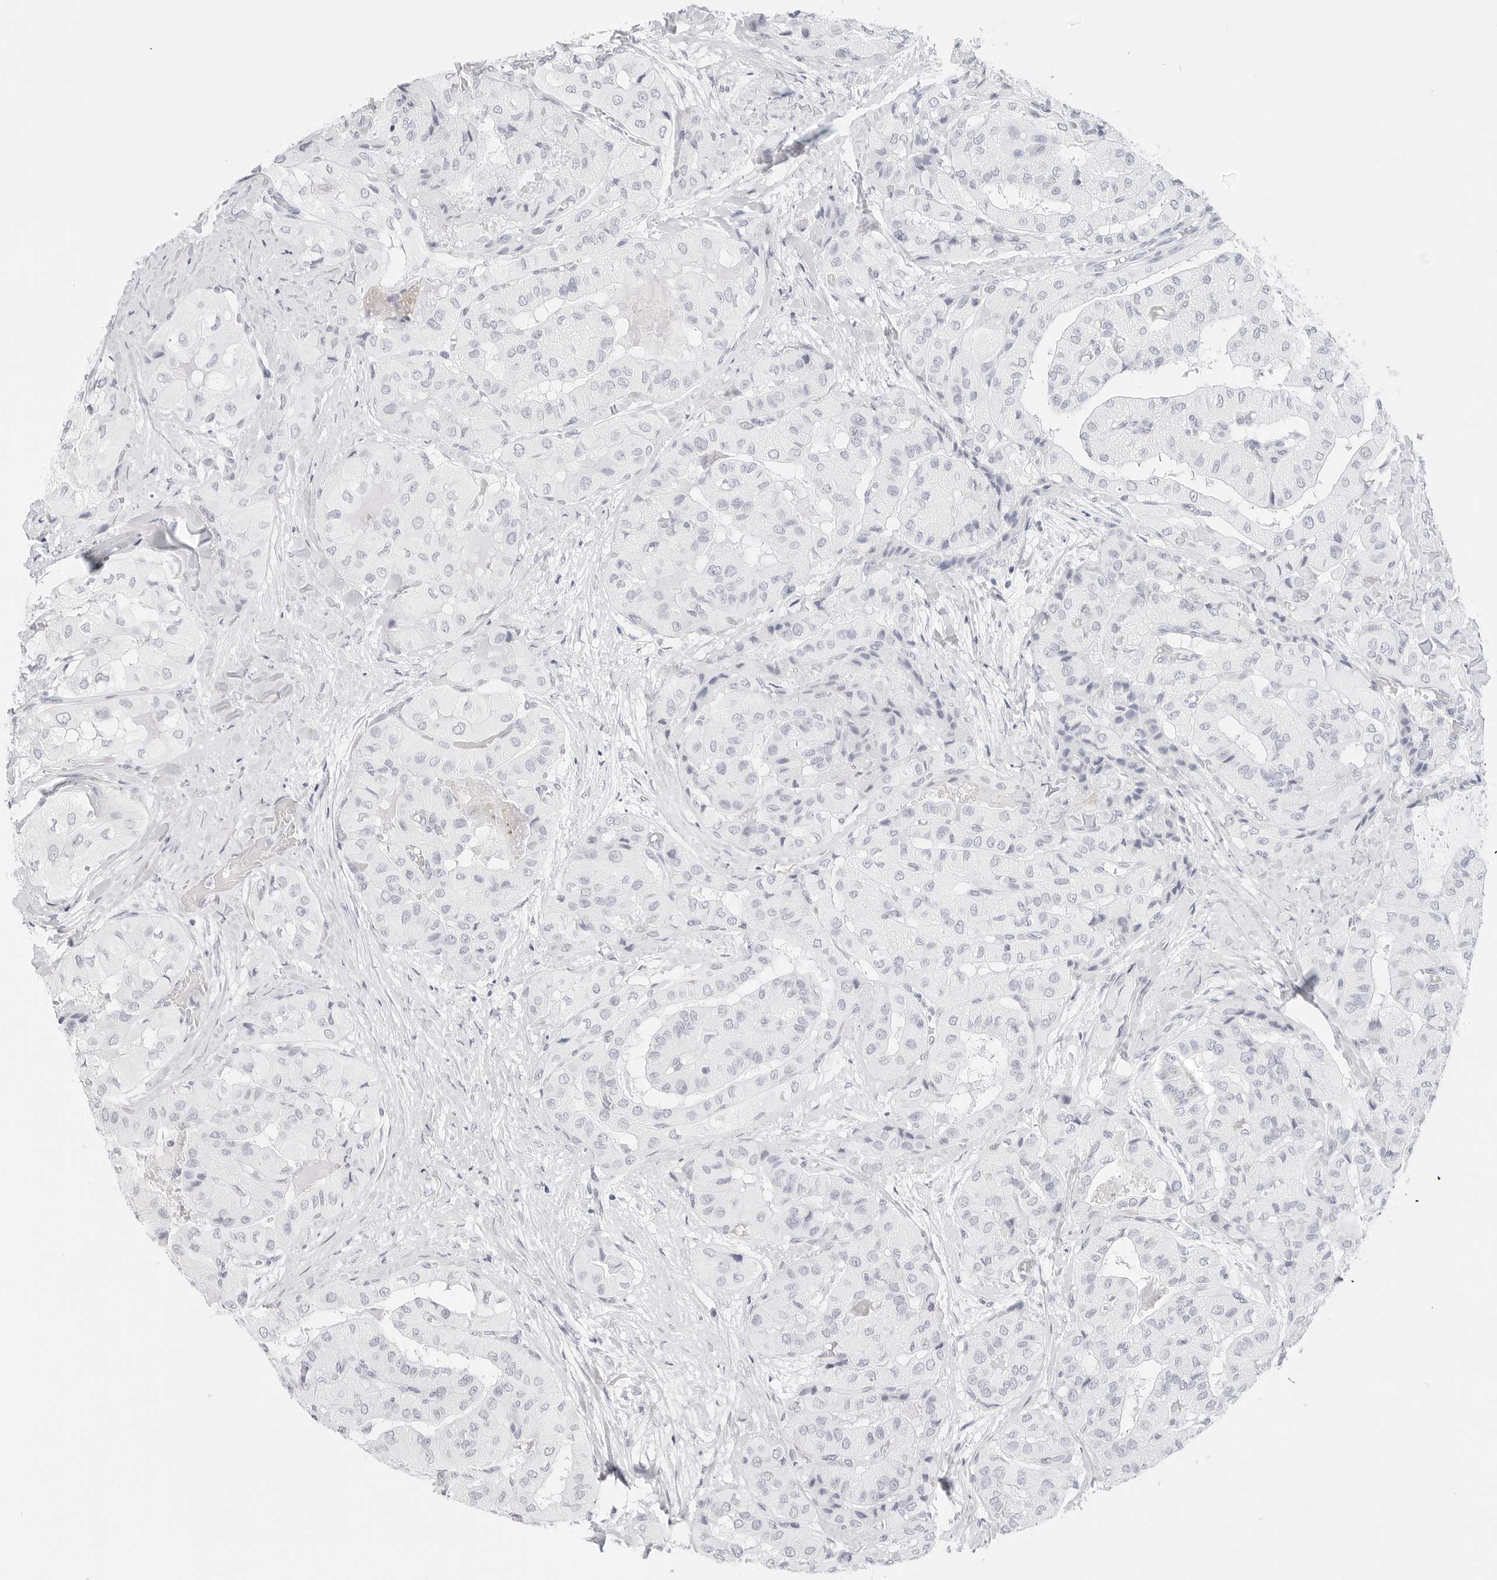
{"staining": {"intensity": "negative", "quantity": "none", "location": "none"}, "tissue": "thyroid cancer", "cell_type": "Tumor cells", "image_type": "cancer", "snomed": [{"axis": "morphology", "description": "Papillary adenocarcinoma, NOS"}, {"axis": "topography", "description": "Thyroid gland"}], "caption": "This is an IHC micrograph of thyroid papillary adenocarcinoma. There is no staining in tumor cells.", "gene": "TFF2", "patient": {"sex": "female", "age": 59}}